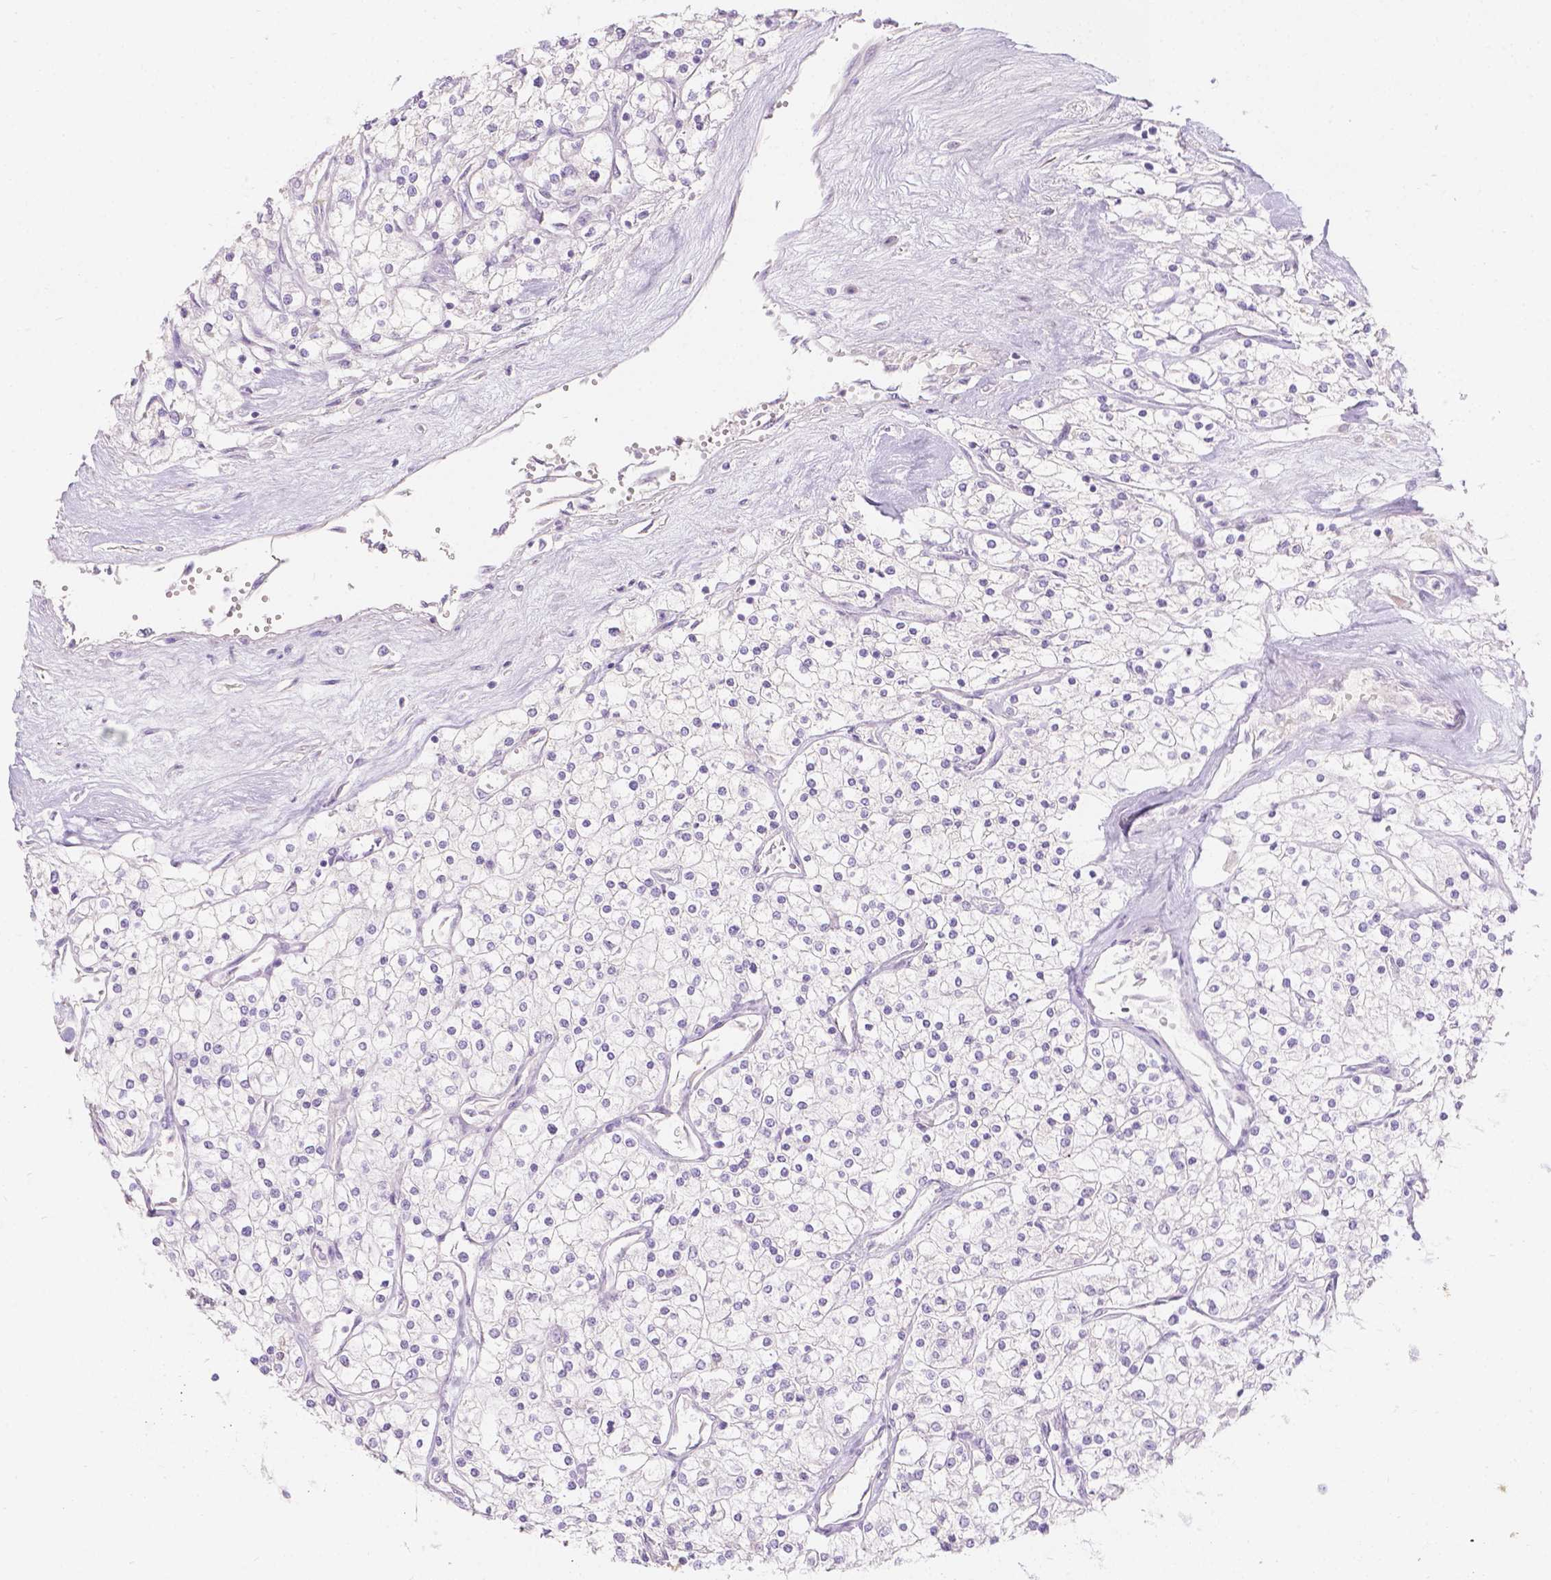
{"staining": {"intensity": "negative", "quantity": "none", "location": "none"}, "tissue": "renal cancer", "cell_type": "Tumor cells", "image_type": "cancer", "snomed": [{"axis": "morphology", "description": "Adenocarcinoma, NOS"}, {"axis": "topography", "description": "Kidney"}], "caption": "The micrograph shows no staining of tumor cells in renal cancer (adenocarcinoma). The staining was performed using DAB to visualize the protein expression in brown, while the nuclei were stained in blue with hematoxylin (Magnification: 20x).", "gene": "HTN3", "patient": {"sex": "male", "age": 80}}